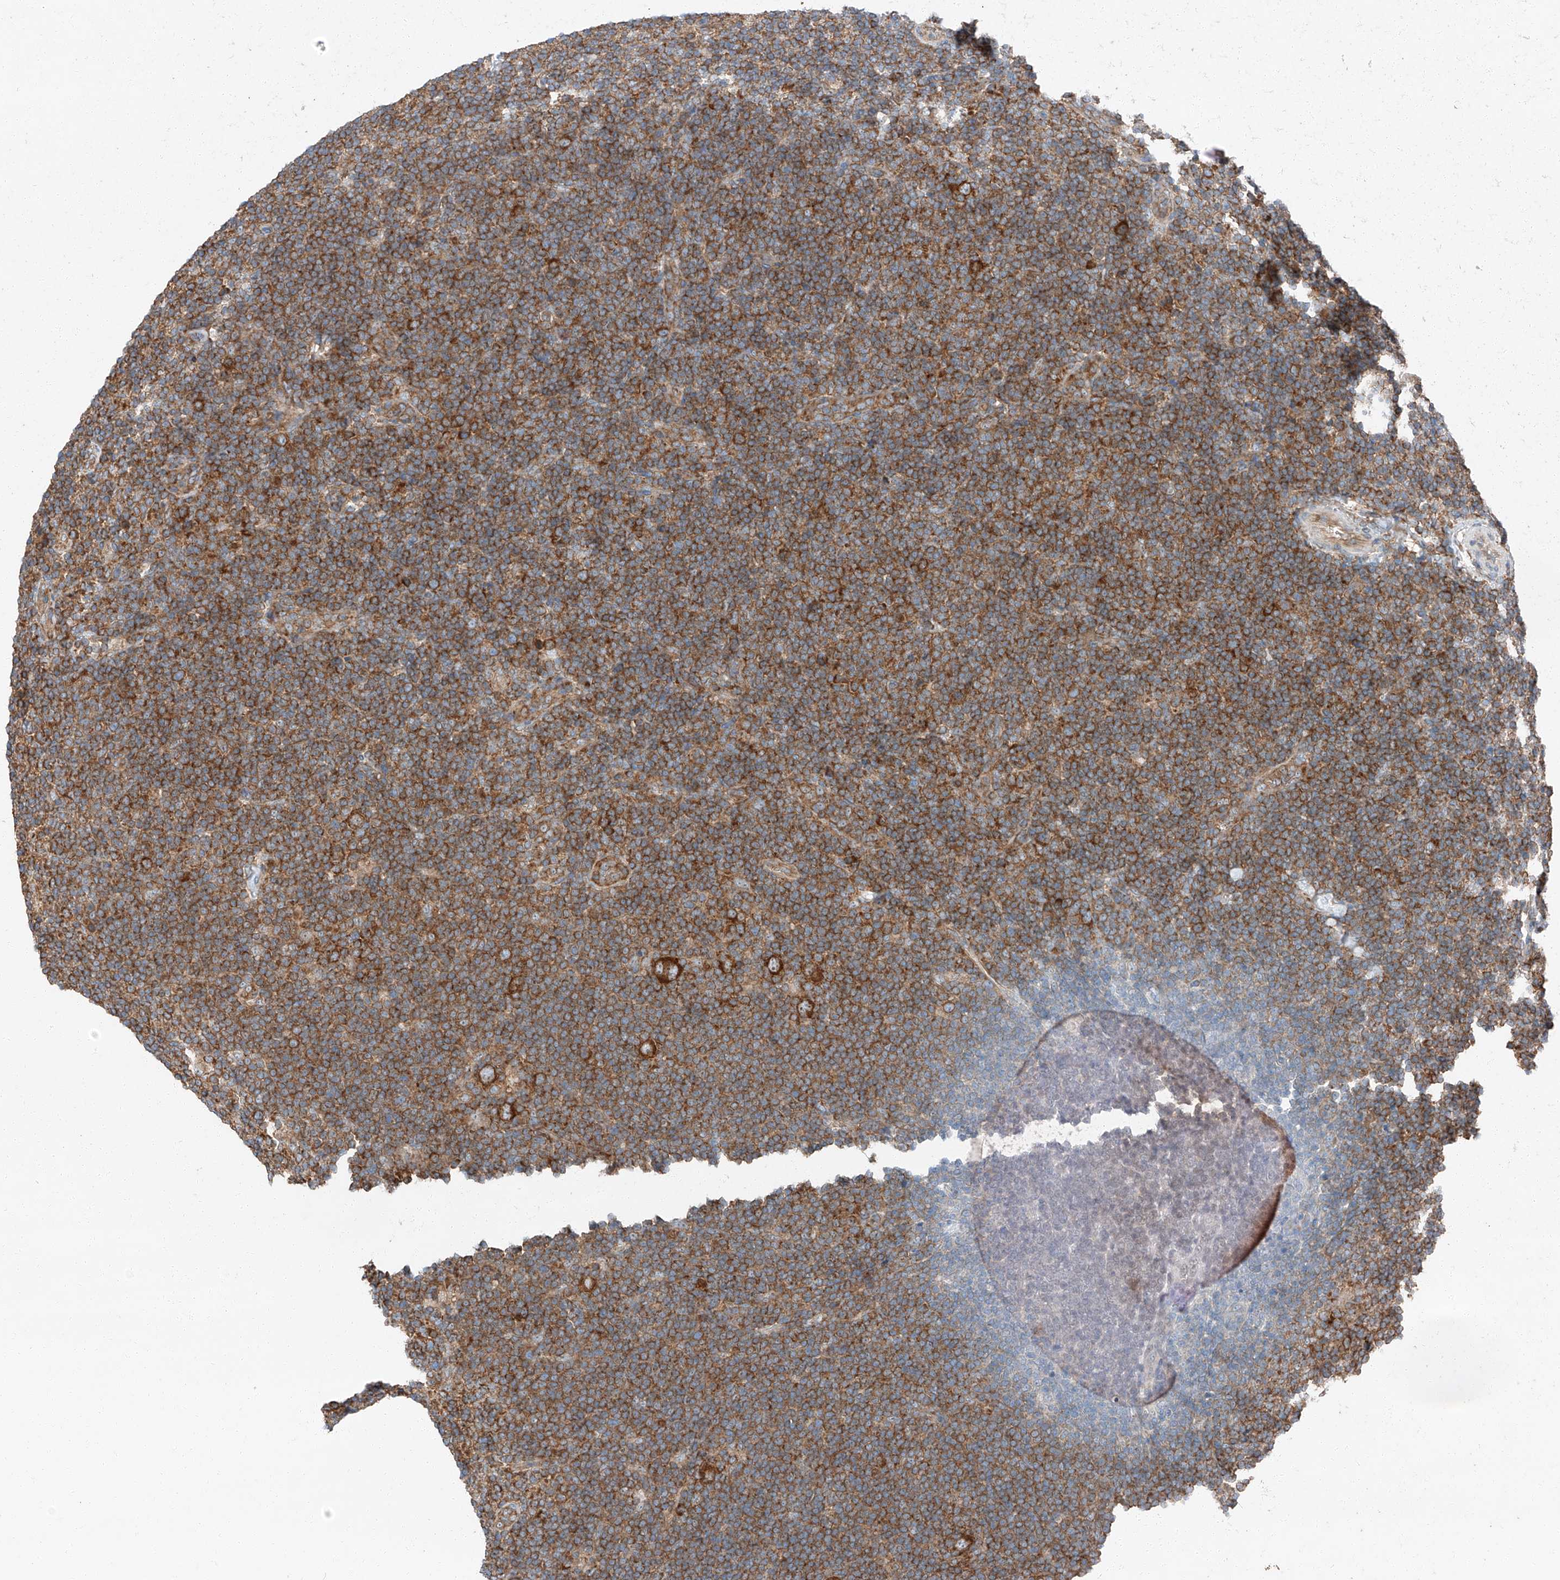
{"staining": {"intensity": "strong", "quantity": ">75%", "location": "cytoplasmic/membranous"}, "tissue": "lymphoma", "cell_type": "Tumor cells", "image_type": "cancer", "snomed": [{"axis": "morphology", "description": "Hodgkin's disease, NOS"}, {"axis": "topography", "description": "Lymph node"}], "caption": "Lymphoma stained with a protein marker displays strong staining in tumor cells.", "gene": "ZC3H15", "patient": {"sex": "female", "age": 57}}